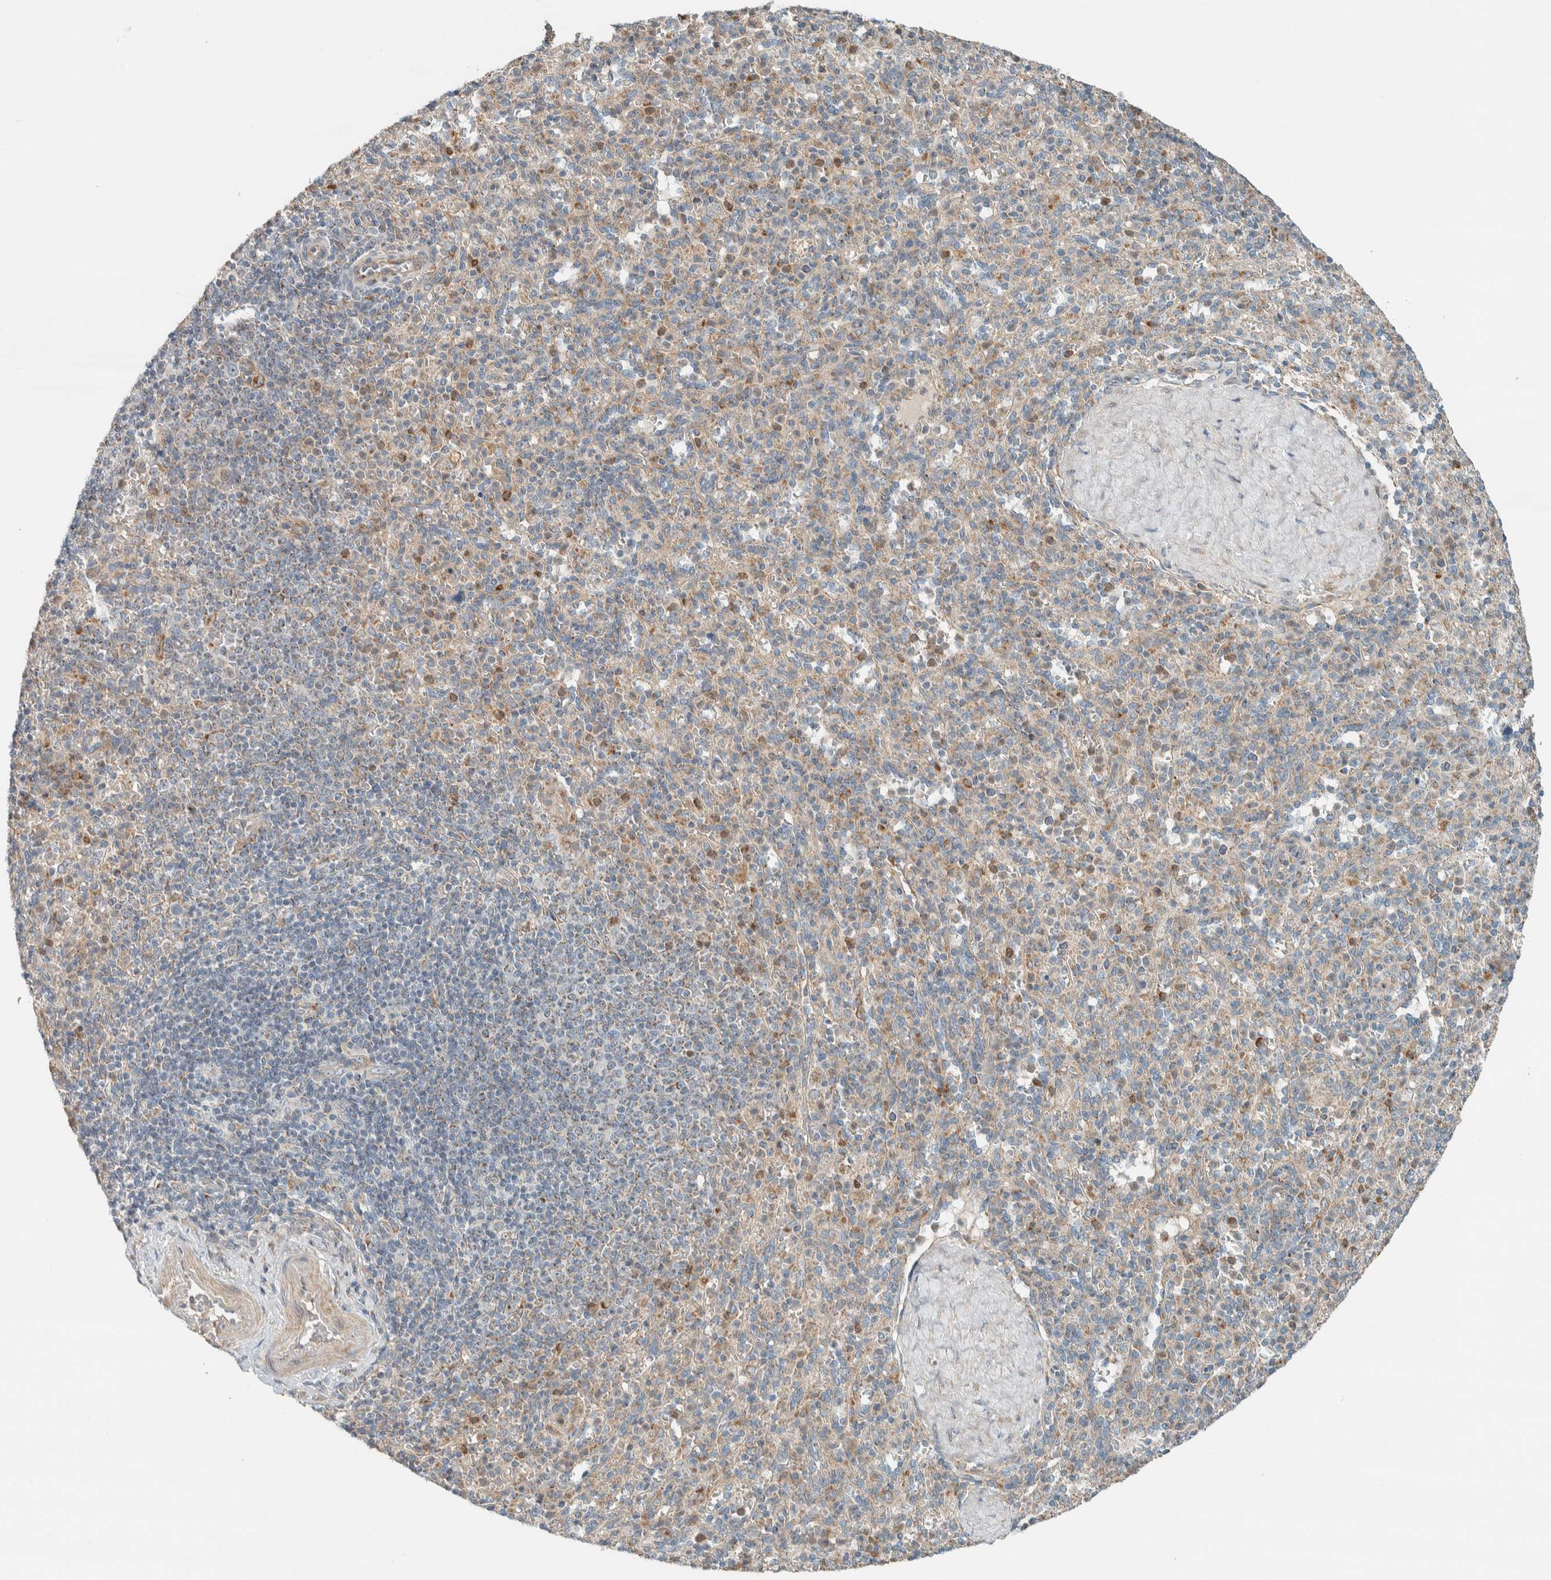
{"staining": {"intensity": "weak", "quantity": "25%-75%", "location": "cytoplasmic/membranous"}, "tissue": "spleen", "cell_type": "Cells in red pulp", "image_type": "normal", "snomed": [{"axis": "morphology", "description": "Normal tissue, NOS"}, {"axis": "topography", "description": "Spleen"}], "caption": "DAB immunohistochemical staining of benign spleen displays weak cytoplasmic/membranous protein positivity in about 25%-75% of cells in red pulp.", "gene": "SLFN12L", "patient": {"sex": "male", "age": 36}}